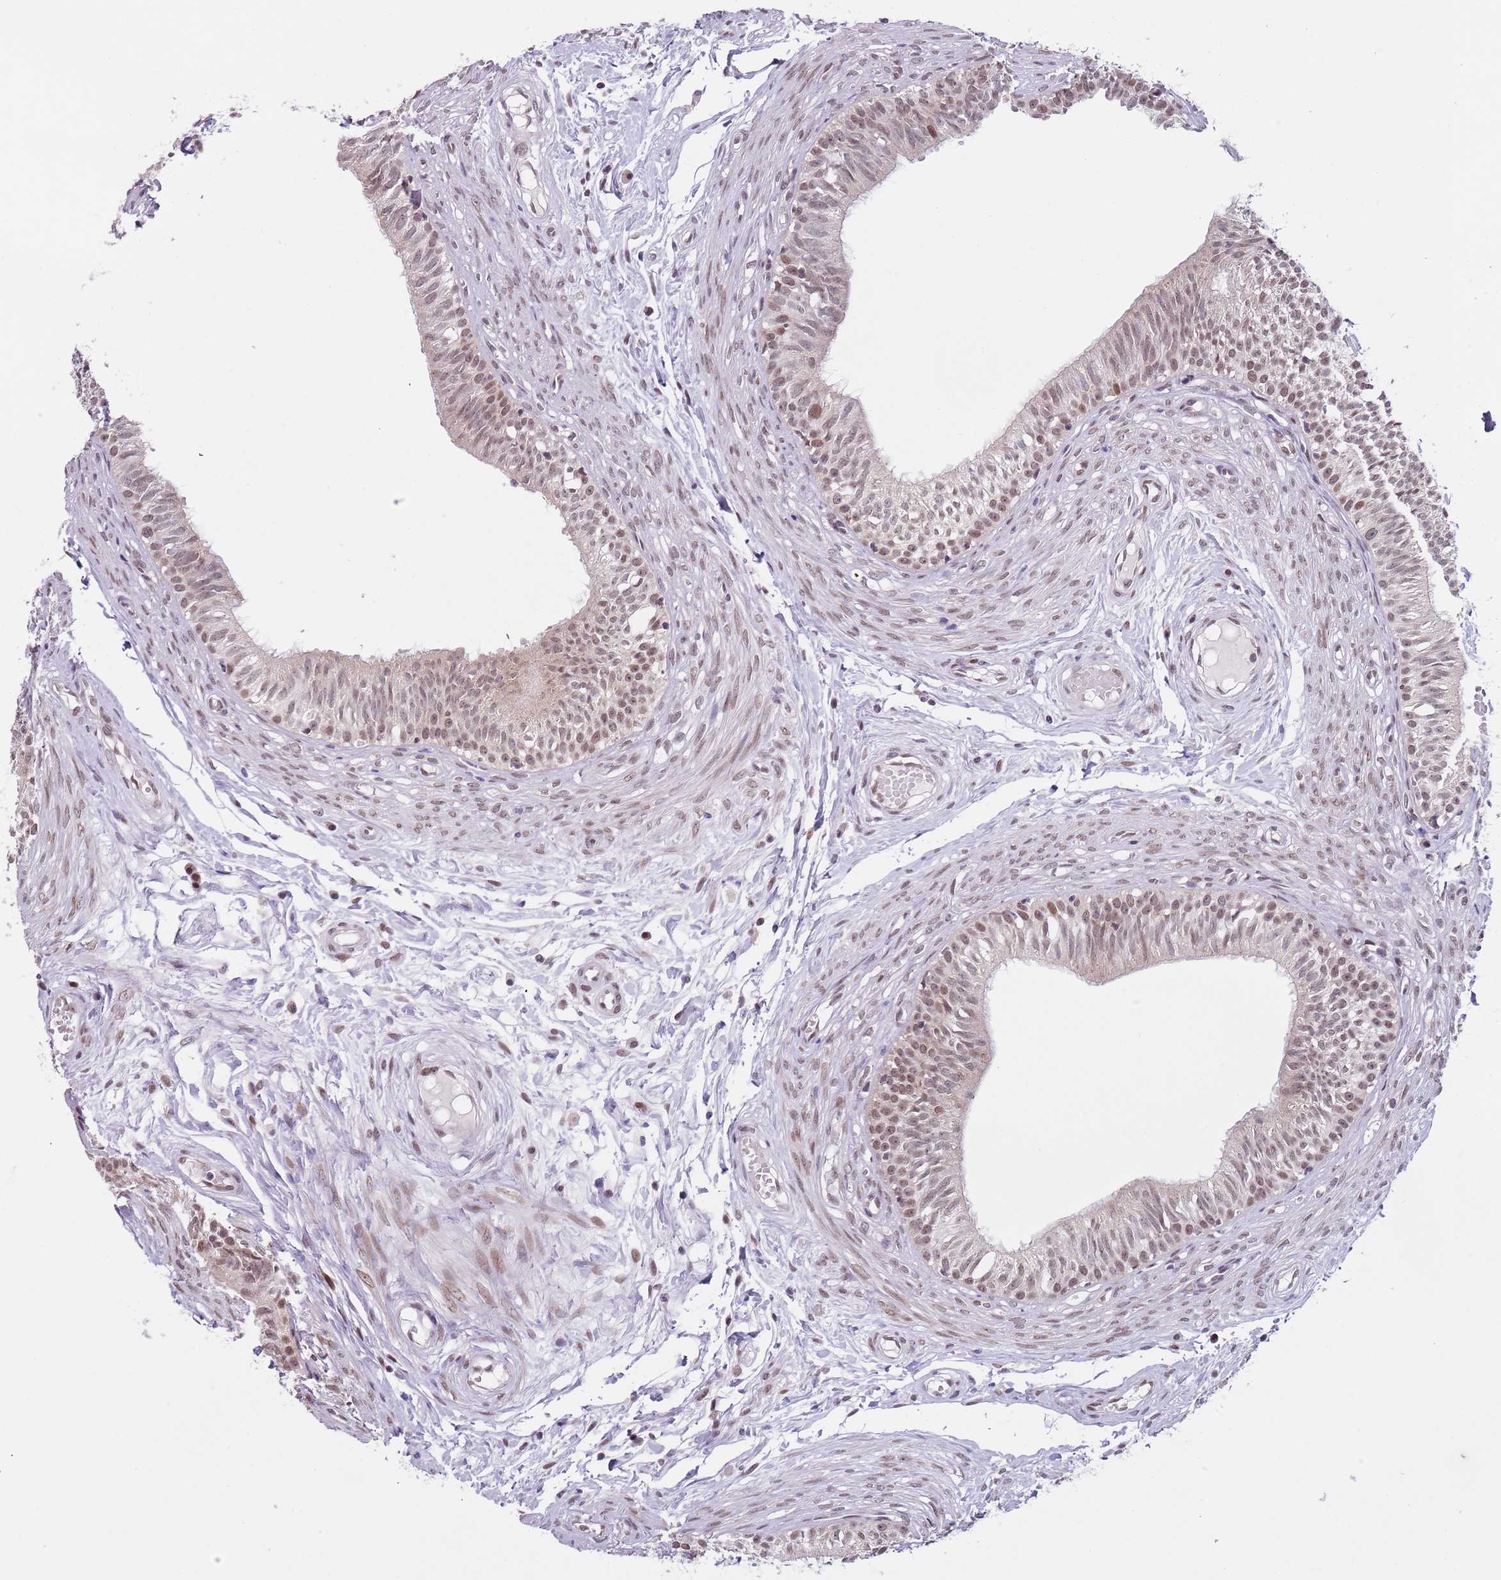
{"staining": {"intensity": "moderate", "quantity": "25%-75%", "location": "nuclear"}, "tissue": "epididymis", "cell_type": "Glandular cells", "image_type": "normal", "snomed": [{"axis": "morphology", "description": "Normal tissue, NOS"}, {"axis": "topography", "description": "Epididymis, spermatic cord, NOS"}], "caption": "IHC histopathology image of benign human epididymis stained for a protein (brown), which displays medium levels of moderate nuclear expression in approximately 25%-75% of glandular cells.", "gene": "SLC25A32", "patient": {"sex": "male", "age": 22}}